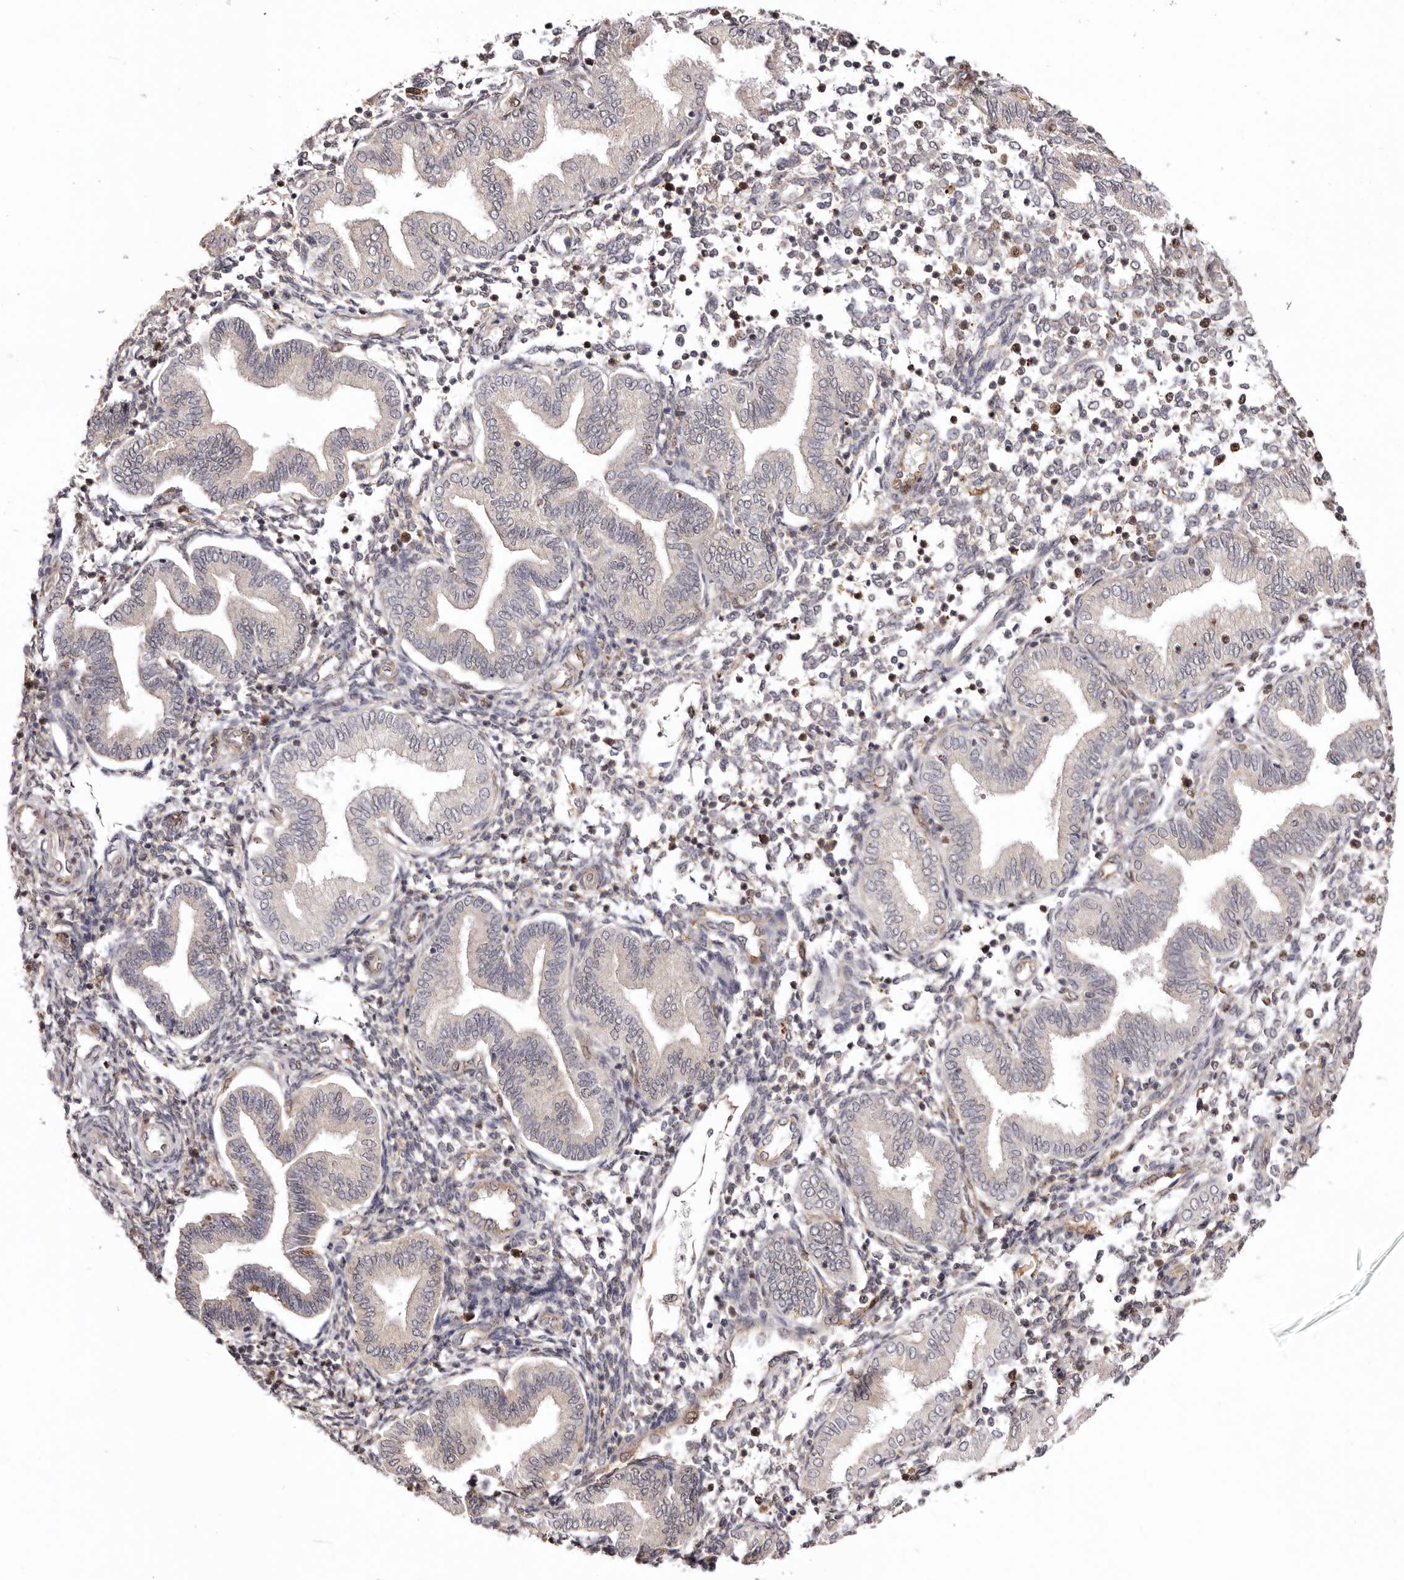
{"staining": {"intensity": "moderate", "quantity": "<25%", "location": "cytoplasmic/membranous,nuclear"}, "tissue": "endometrium", "cell_type": "Cells in endometrial stroma", "image_type": "normal", "snomed": [{"axis": "morphology", "description": "Normal tissue, NOS"}, {"axis": "topography", "description": "Endometrium"}], "caption": "The photomicrograph exhibits a brown stain indicating the presence of a protein in the cytoplasmic/membranous,nuclear of cells in endometrial stroma in endometrium. The protein of interest is shown in brown color, while the nuclei are stained blue.", "gene": "NOTCH1", "patient": {"sex": "female", "age": 53}}